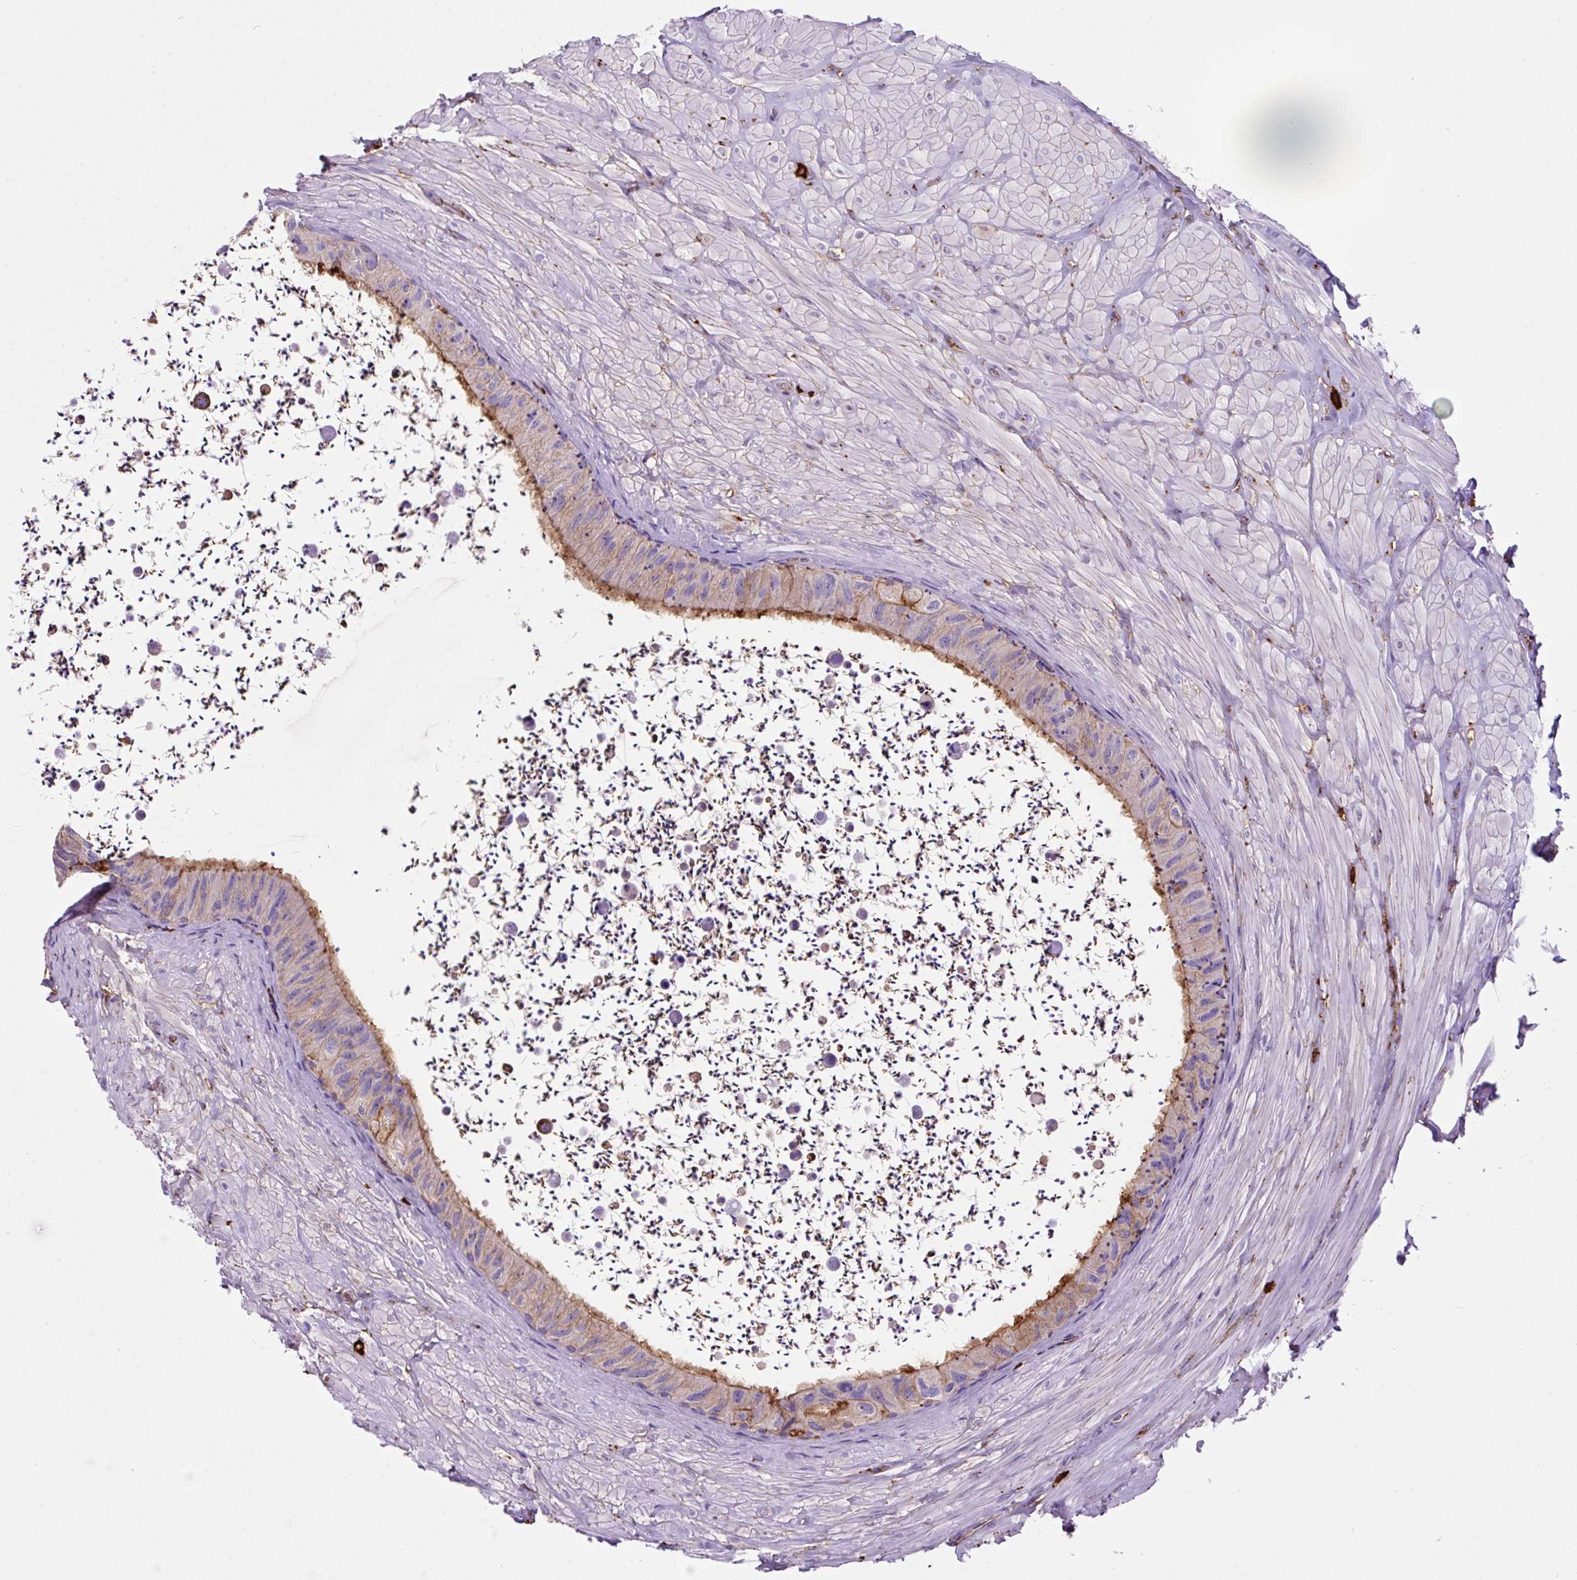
{"staining": {"intensity": "moderate", "quantity": "25%-75%", "location": "cytoplasmic/membranous"}, "tissue": "epididymis", "cell_type": "Glandular cells", "image_type": "normal", "snomed": [{"axis": "morphology", "description": "Normal tissue, NOS"}, {"axis": "topography", "description": "Epididymis"}, {"axis": "topography", "description": "Peripheral nerve tissue"}], "caption": "An image of epididymis stained for a protein shows moderate cytoplasmic/membranous brown staining in glandular cells. The staining is performed using DAB brown chromogen to label protein expression. The nuclei are counter-stained blue using hematoxylin.", "gene": "MAGEB5", "patient": {"sex": "male", "age": 32}}